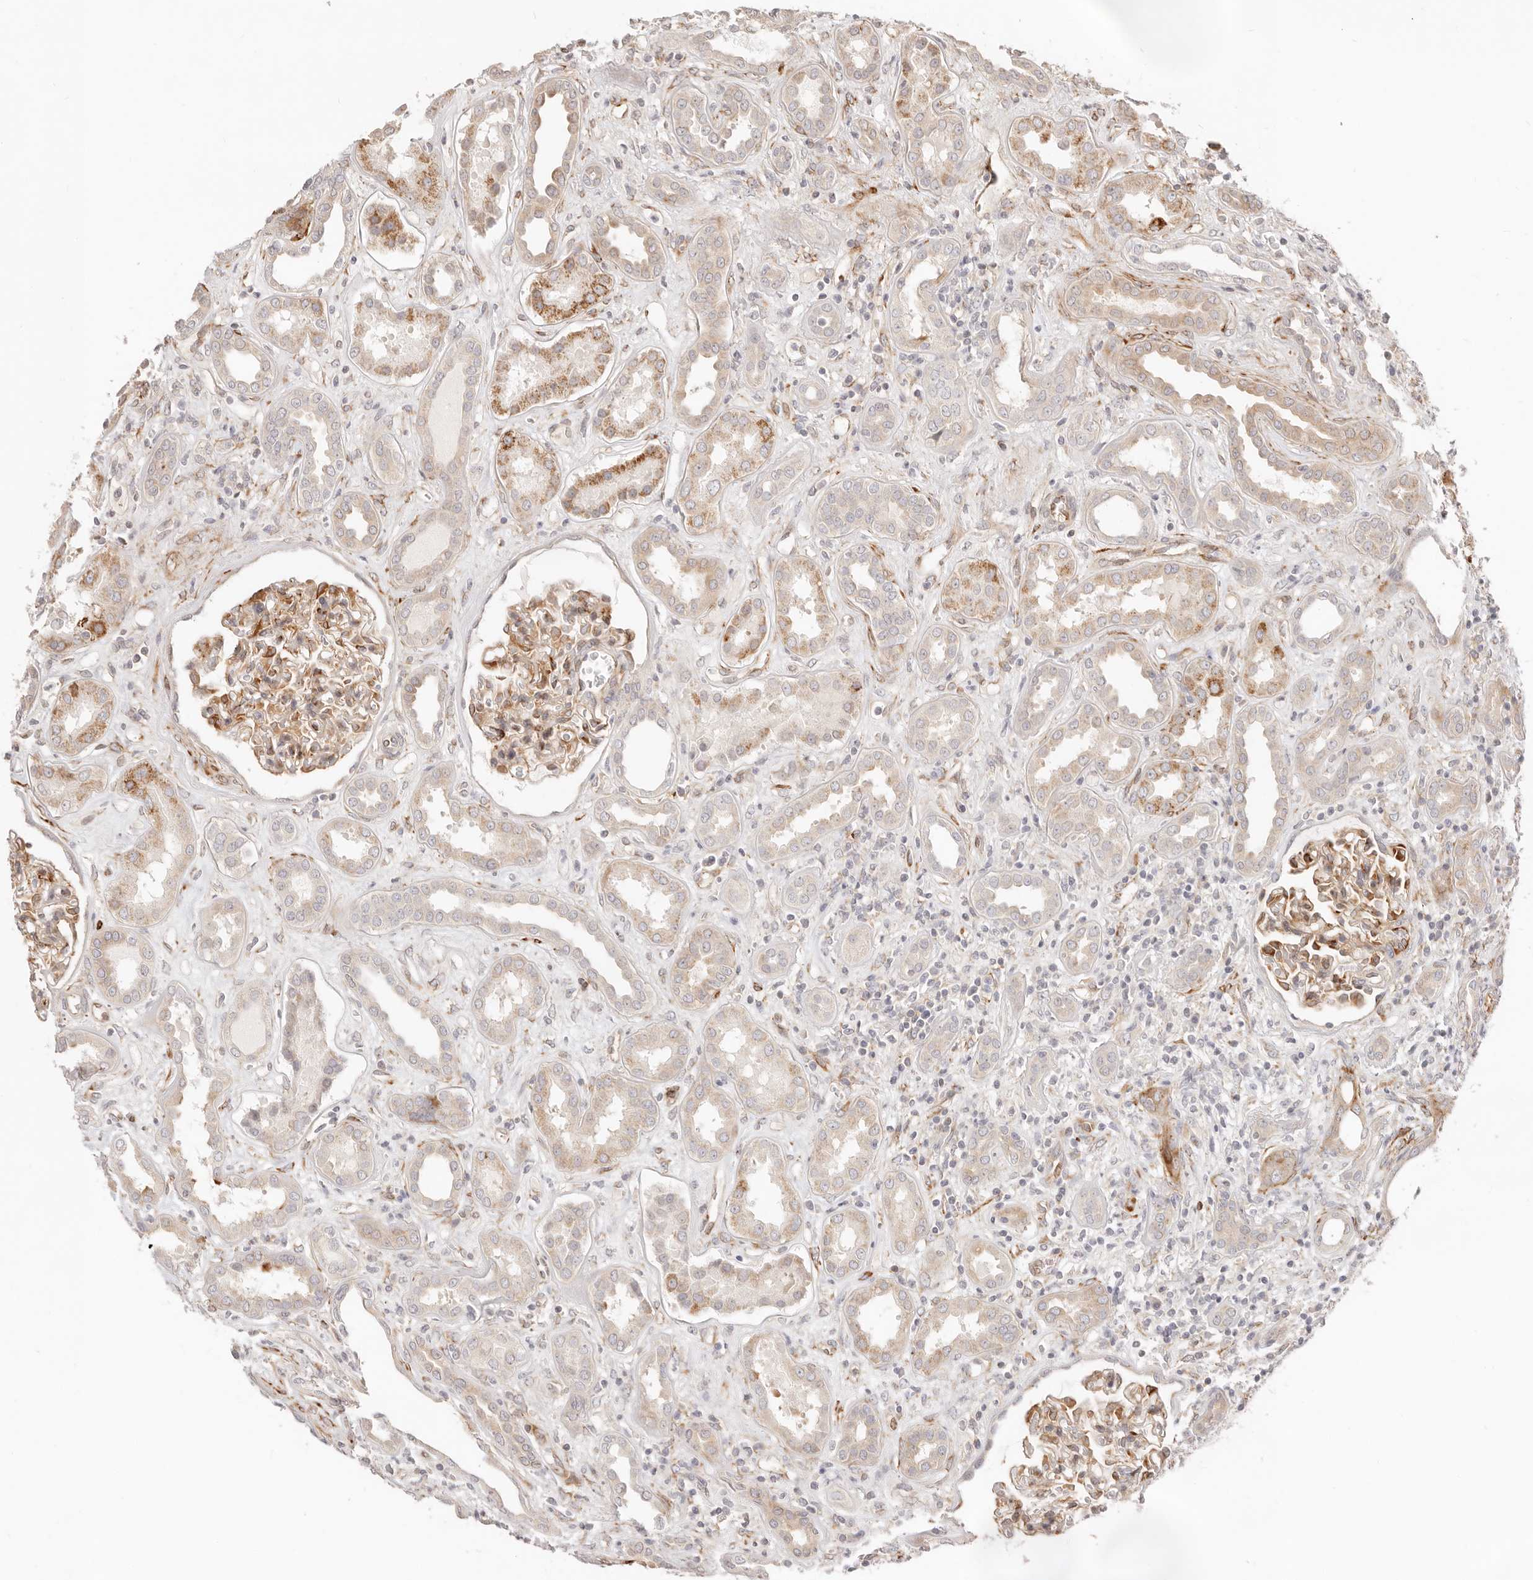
{"staining": {"intensity": "moderate", "quantity": "25%-75%", "location": "cytoplasmic/membranous"}, "tissue": "kidney", "cell_type": "Cells in glomeruli", "image_type": "normal", "snomed": [{"axis": "morphology", "description": "Normal tissue, NOS"}, {"axis": "topography", "description": "Kidney"}], "caption": "Unremarkable kidney displays moderate cytoplasmic/membranous positivity in approximately 25%-75% of cells in glomeruli.", "gene": "SASS6", "patient": {"sex": "male", "age": 59}}